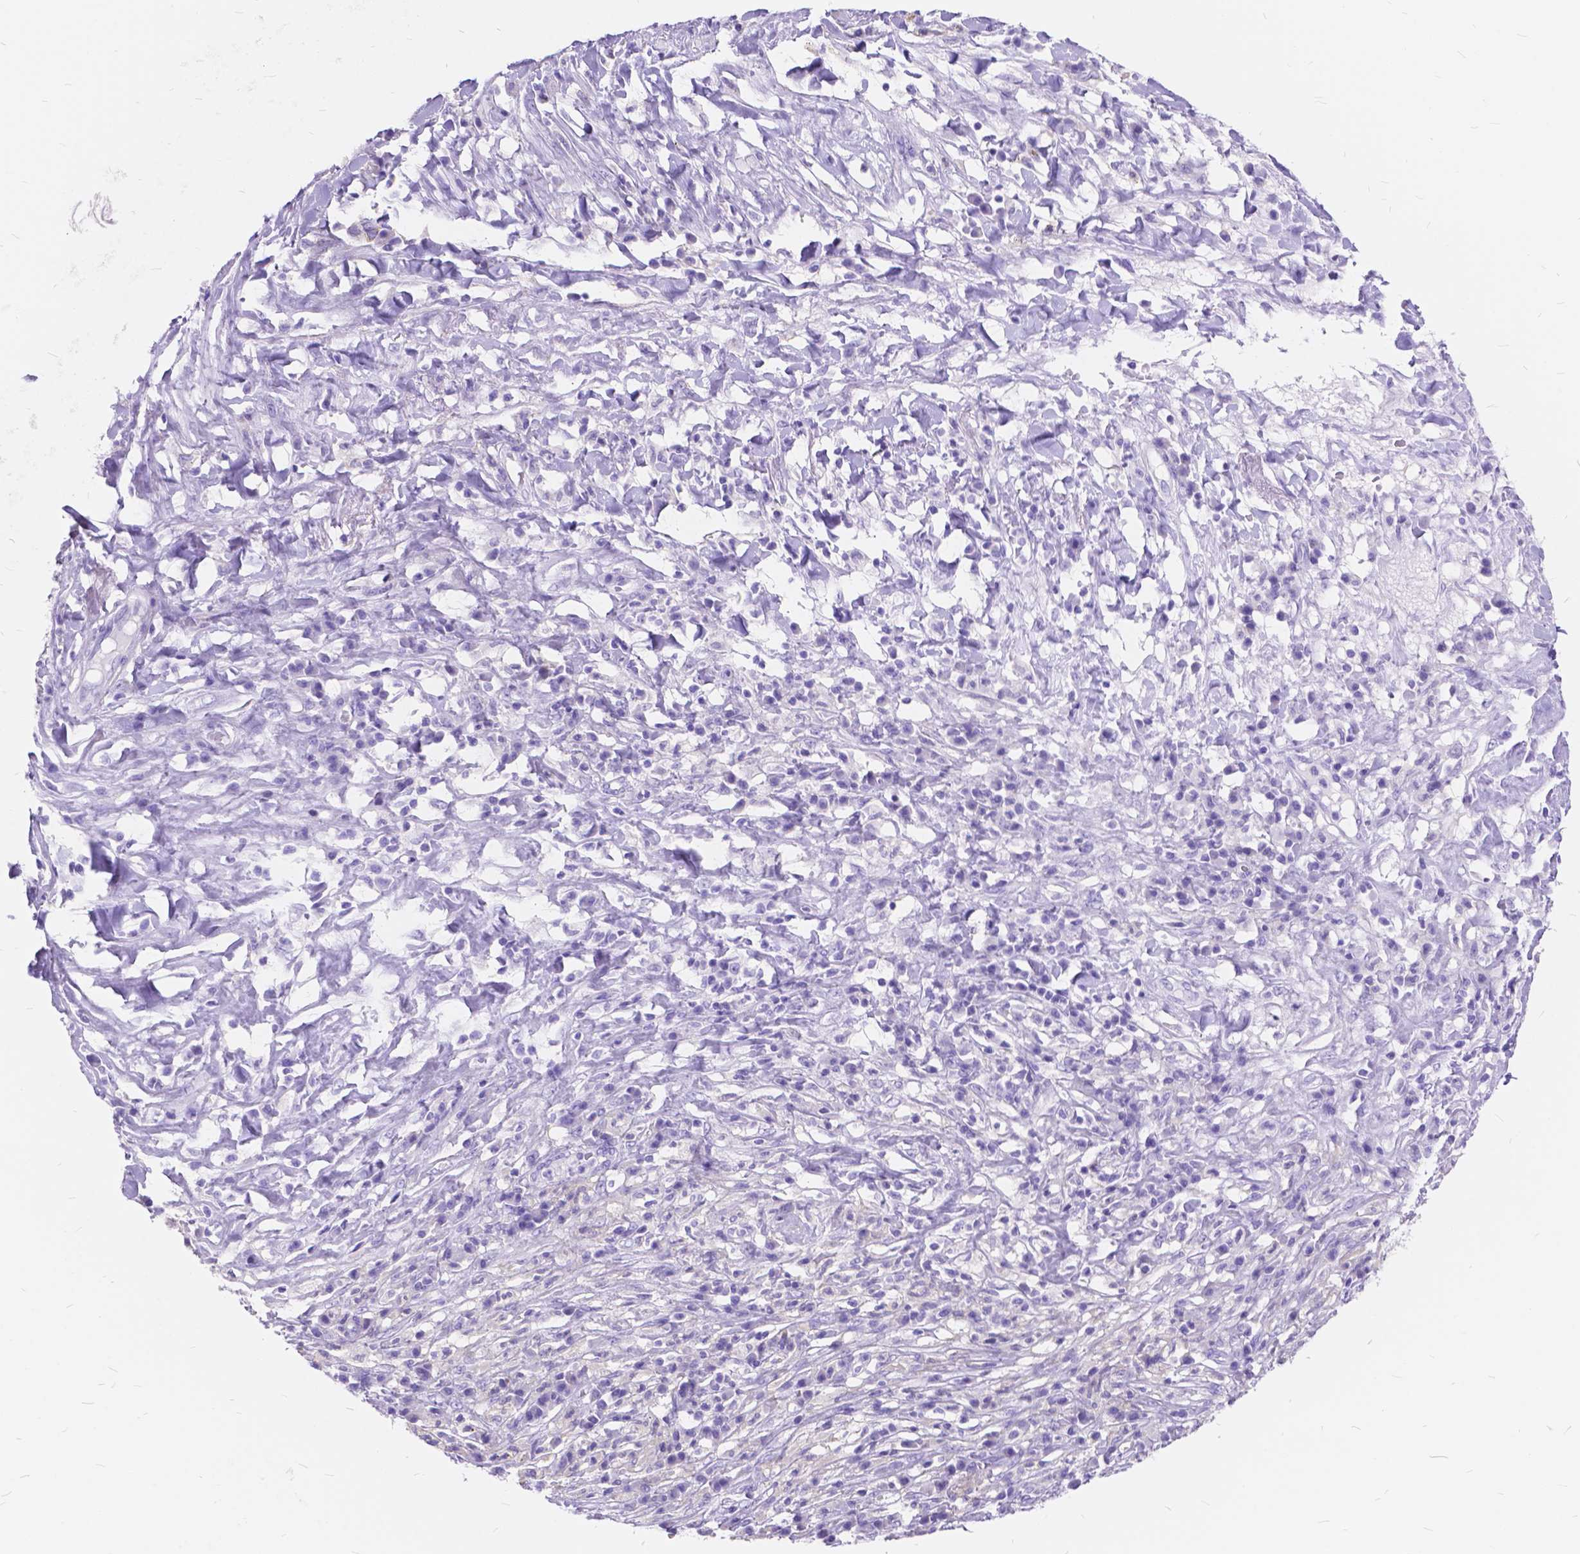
{"staining": {"intensity": "negative", "quantity": "none", "location": "none"}, "tissue": "melanoma", "cell_type": "Tumor cells", "image_type": "cancer", "snomed": [{"axis": "morphology", "description": "Malignant melanoma, NOS"}, {"axis": "topography", "description": "Skin"}], "caption": "Melanoma was stained to show a protein in brown. There is no significant expression in tumor cells.", "gene": "FOXL2", "patient": {"sex": "female", "age": 91}}